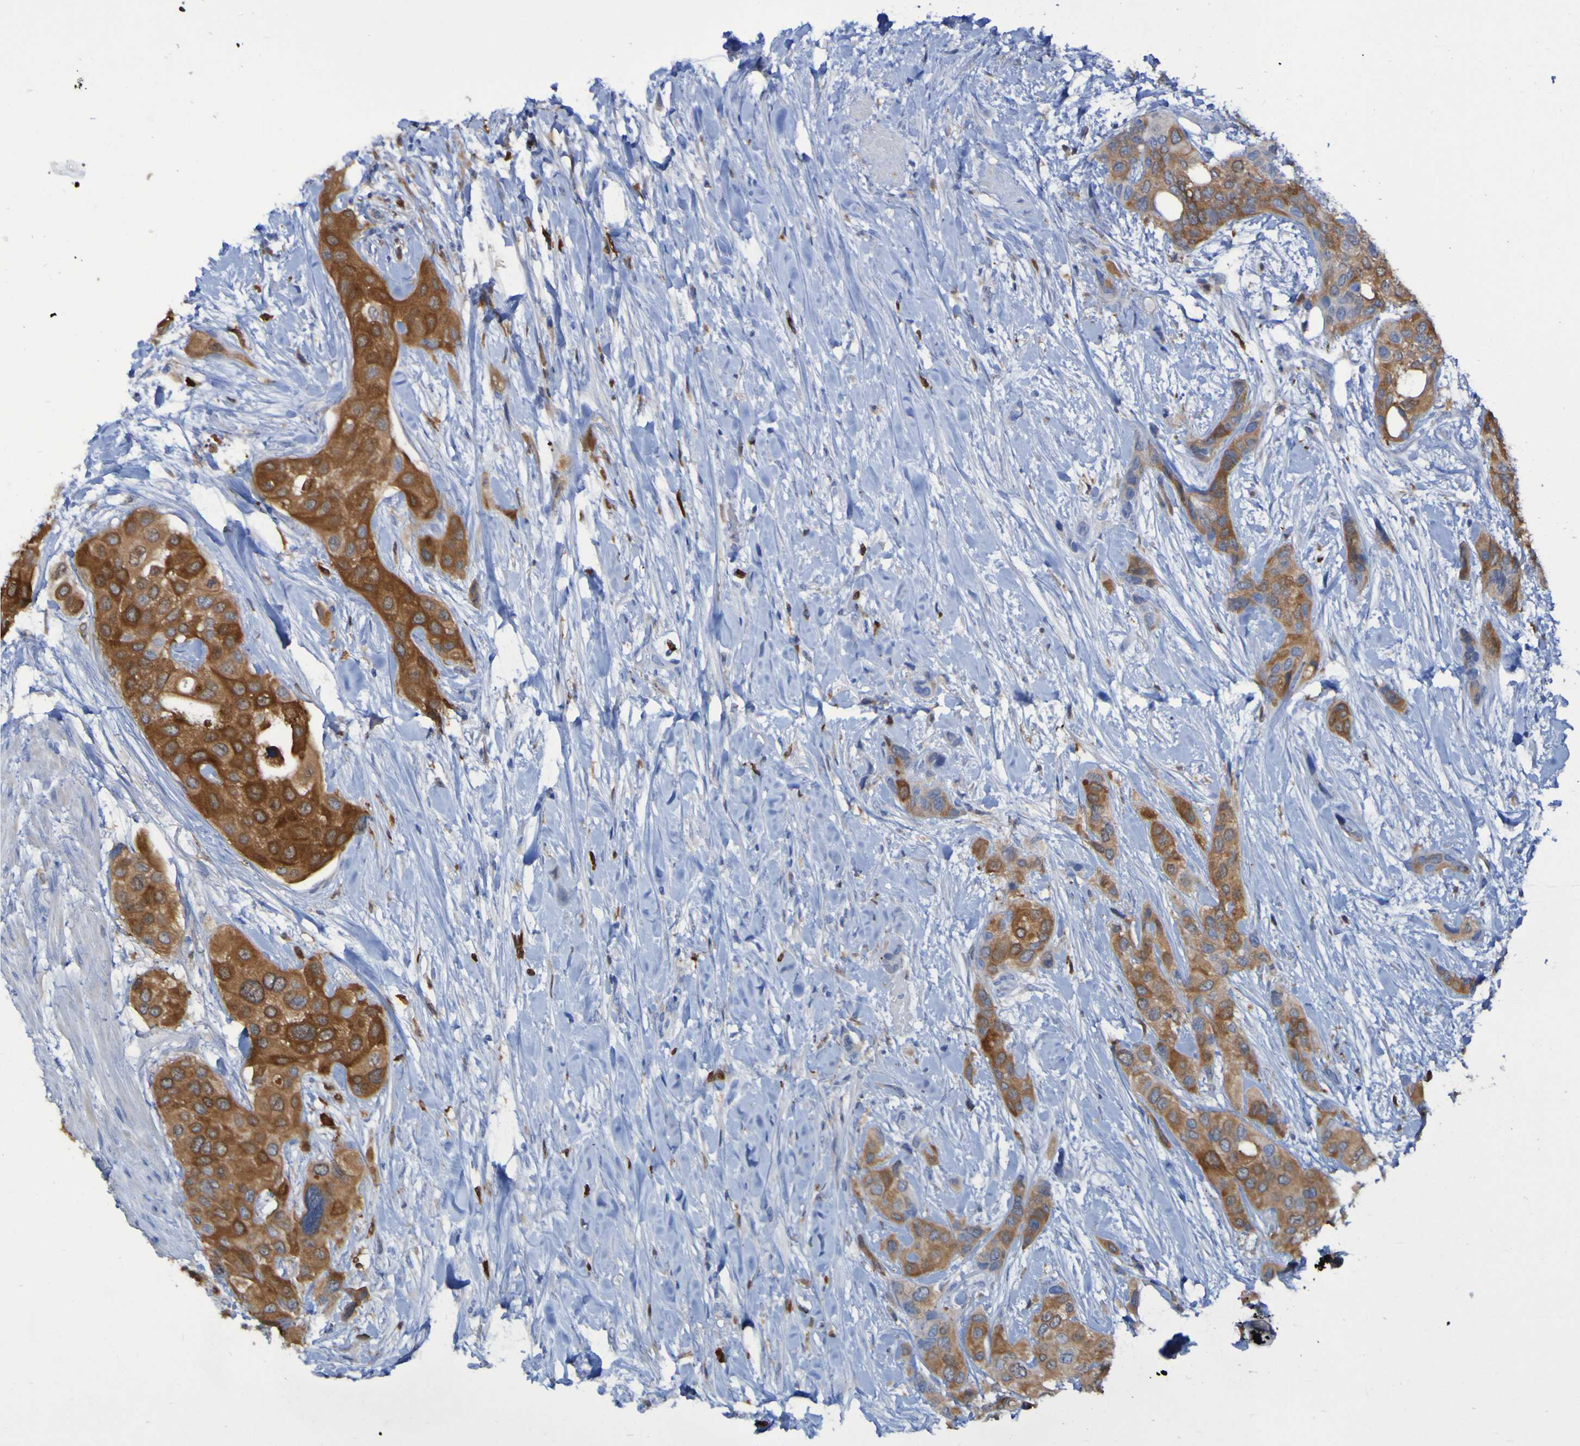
{"staining": {"intensity": "moderate", "quantity": ">75%", "location": "cytoplasmic/membranous"}, "tissue": "urothelial cancer", "cell_type": "Tumor cells", "image_type": "cancer", "snomed": [{"axis": "morphology", "description": "Urothelial carcinoma, High grade"}, {"axis": "topography", "description": "Urinary bladder"}], "caption": "High-power microscopy captured an IHC histopathology image of high-grade urothelial carcinoma, revealing moderate cytoplasmic/membranous staining in approximately >75% of tumor cells.", "gene": "MPPE1", "patient": {"sex": "female", "age": 56}}